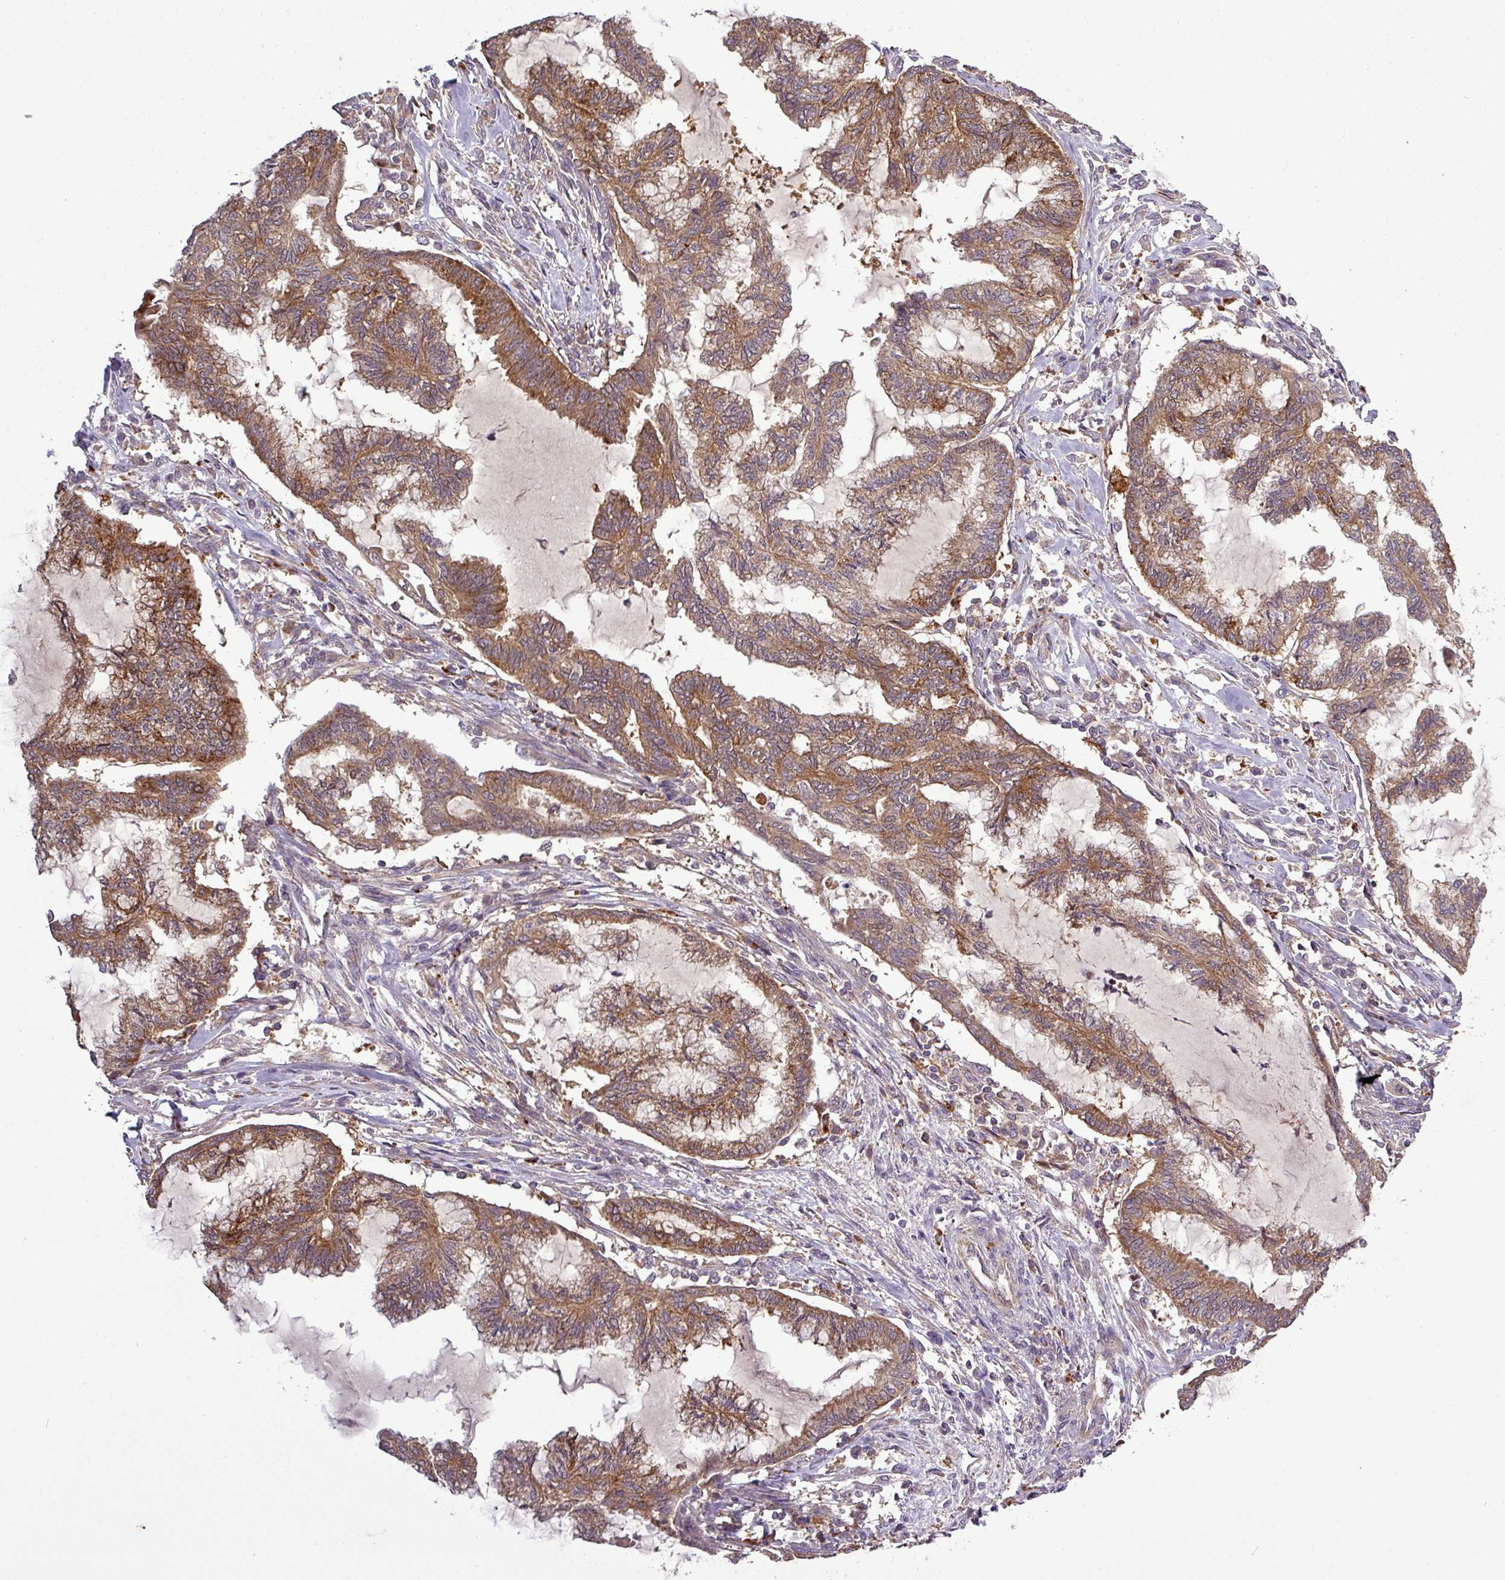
{"staining": {"intensity": "moderate", "quantity": ">75%", "location": "cytoplasmic/membranous"}, "tissue": "endometrial cancer", "cell_type": "Tumor cells", "image_type": "cancer", "snomed": [{"axis": "morphology", "description": "Adenocarcinoma, NOS"}, {"axis": "topography", "description": "Endometrium"}], "caption": "Protein staining of endometrial cancer tissue exhibits moderate cytoplasmic/membranous positivity in about >75% of tumor cells.", "gene": "SIRPB2", "patient": {"sex": "female", "age": 86}}